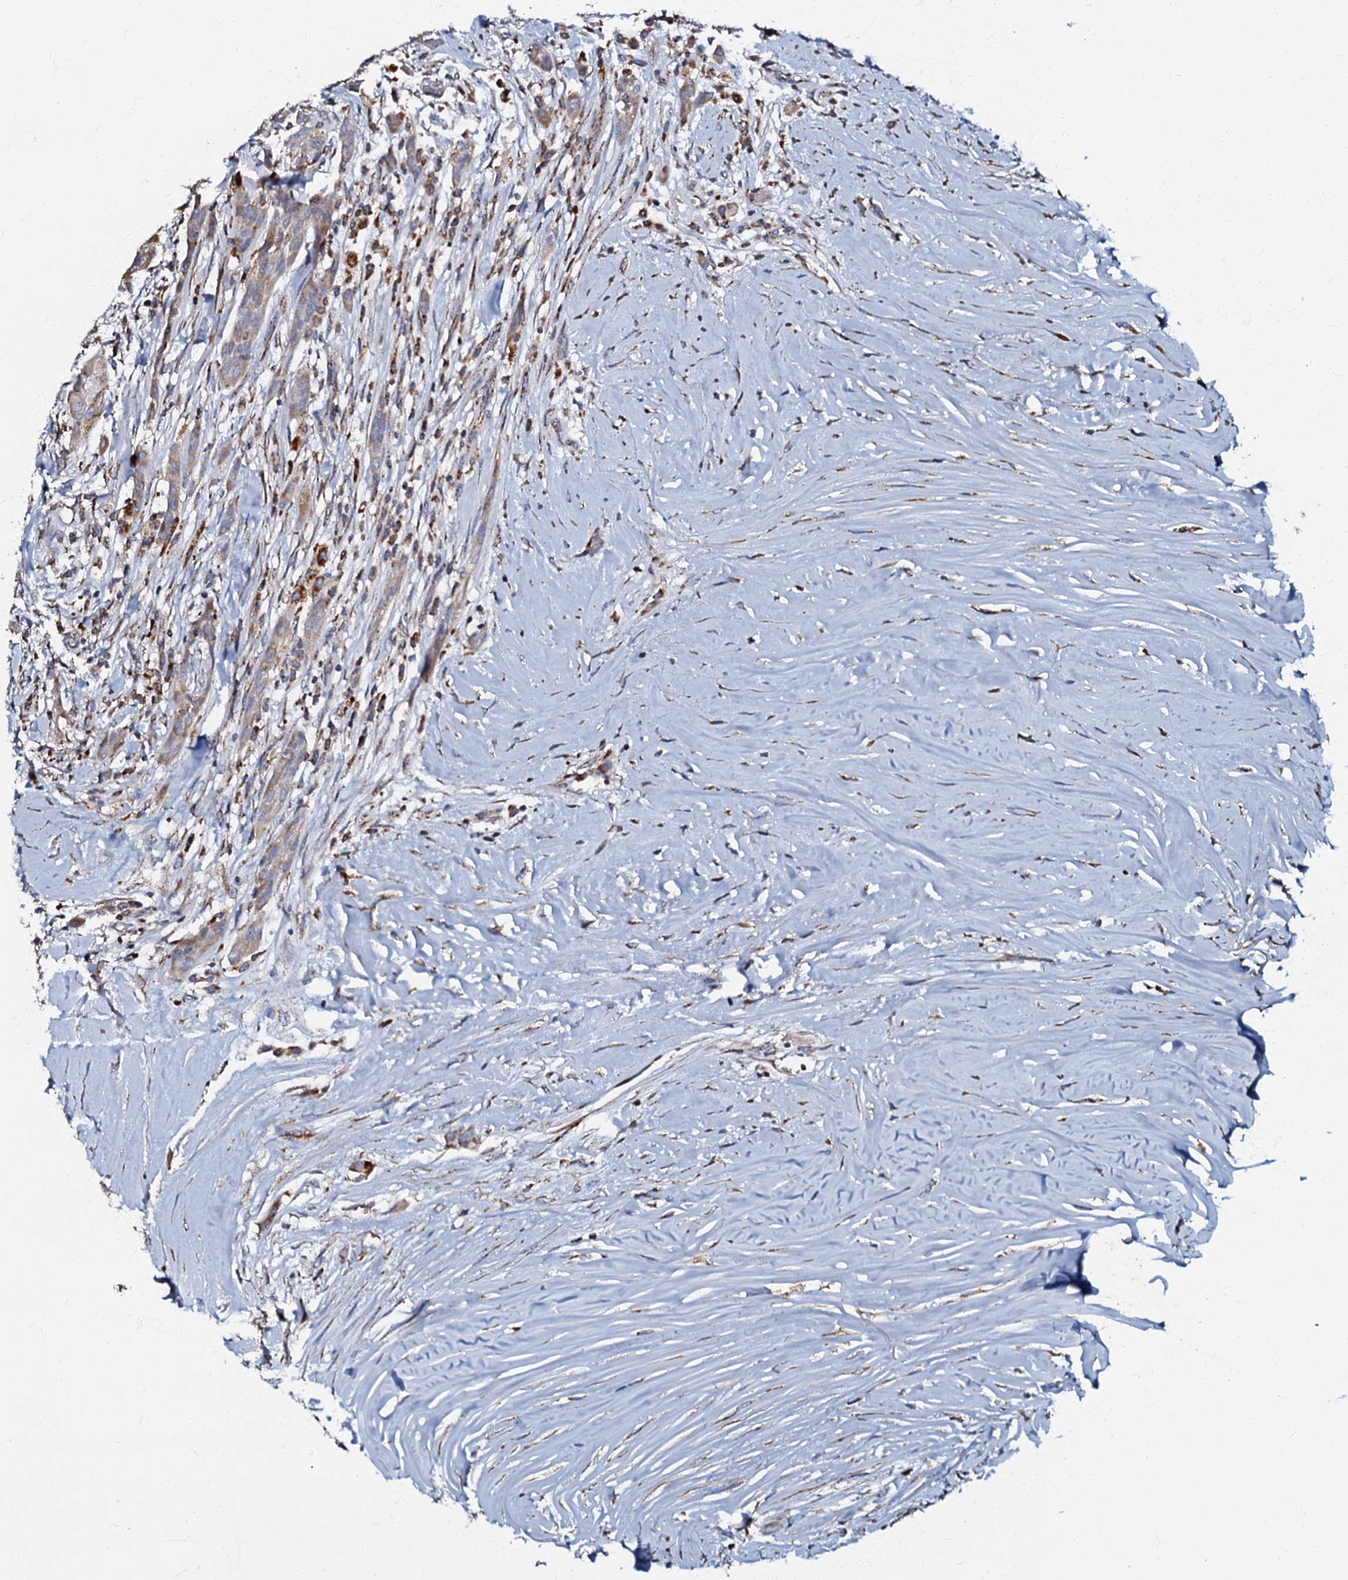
{"staining": {"intensity": "weak", "quantity": "25%-75%", "location": "cytoplasmic/membranous"}, "tissue": "thyroid cancer", "cell_type": "Tumor cells", "image_type": "cancer", "snomed": [{"axis": "morphology", "description": "Papillary adenocarcinoma, NOS"}, {"axis": "topography", "description": "Thyroid gland"}], "caption": "A brown stain labels weak cytoplasmic/membranous positivity of a protein in thyroid cancer tumor cells. Using DAB (3,3'-diaminobenzidine) (brown) and hematoxylin (blue) stains, captured at high magnification using brightfield microscopy.", "gene": "NDUFA12", "patient": {"sex": "female", "age": 59}}